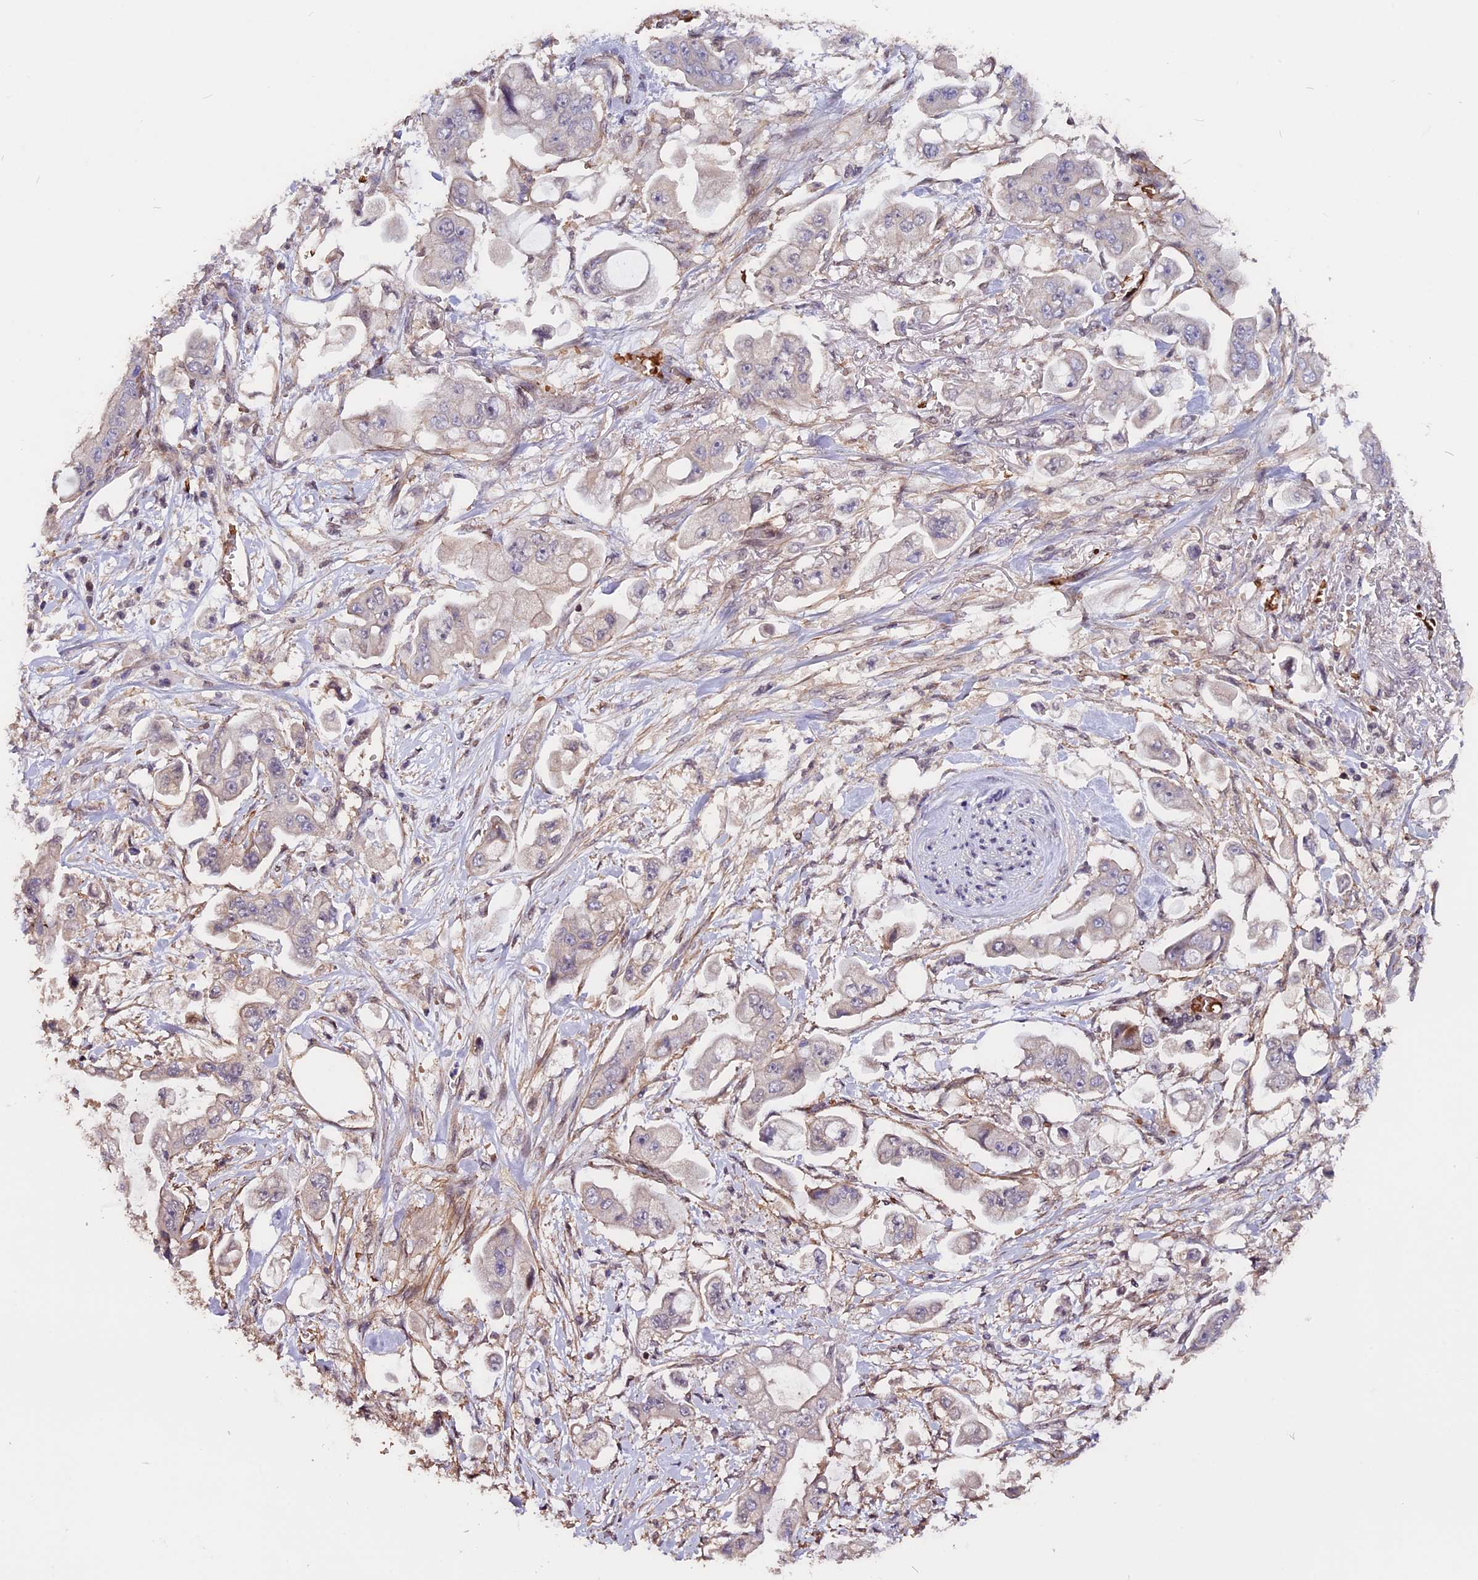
{"staining": {"intensity": "negative", "quantity": "none", "location": "none"}, "tissue": "stomach cancer", "cell_type": "Tumor cells", "image_type": "cancer", "snomed": [{"axis": "morphology", "description": "Adenocarcinoma, NOS"}, {"axis": "topography", "description": "Stomach"}], "caption": "Tumor cells show no significant protein expression in stomach cancer (adenocarcinoma).", "gene": "ZC3H10", "patient": {"sex": "male", "age": 62}}